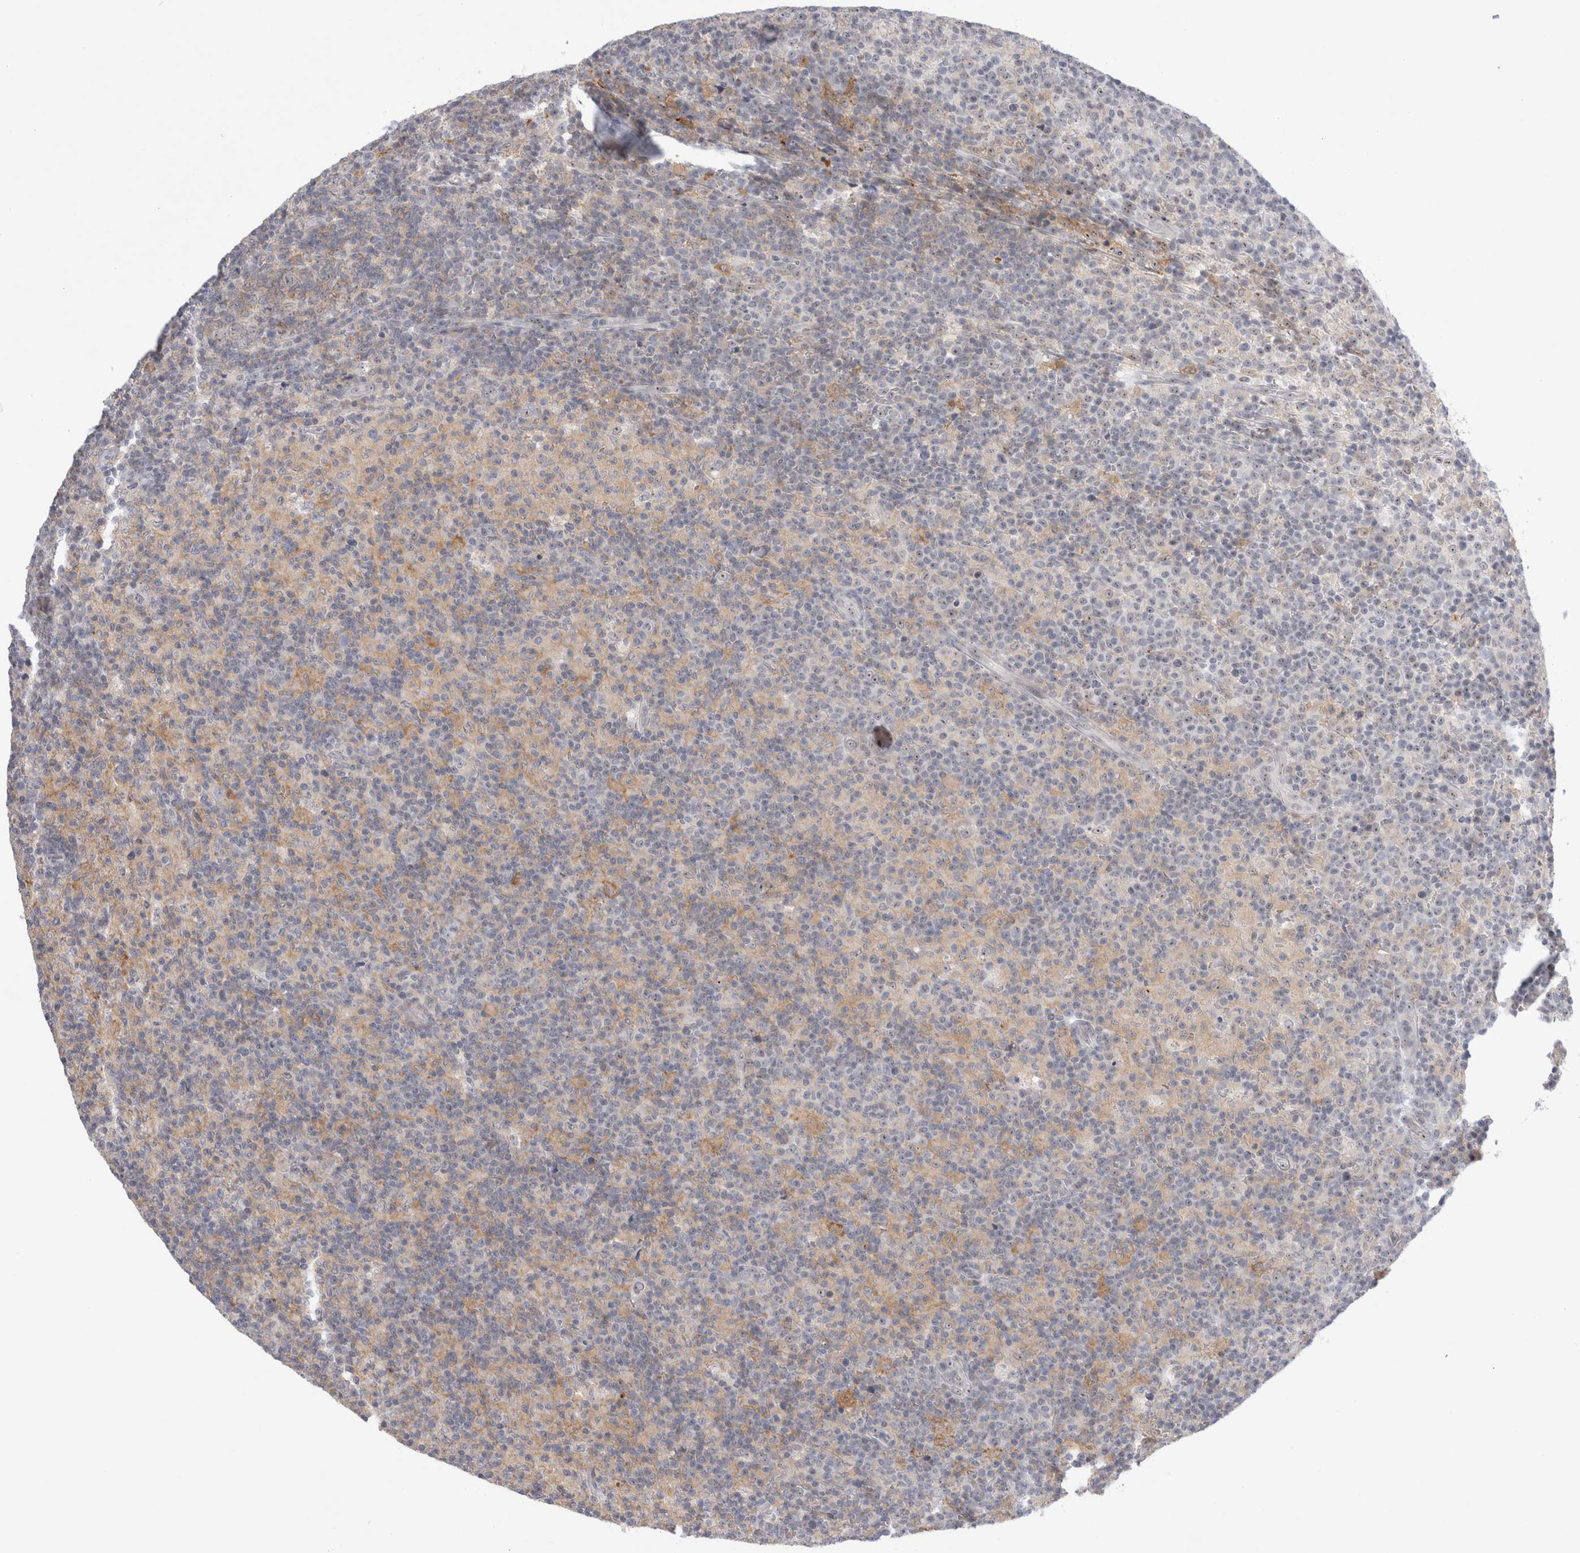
{"staining": {"intensity": "weak", "quantity": "25%-75%", "location": "cytoplasmic/membranous"}, "tissue": "lymph node", "cell_type": "Non-germinal center cells", "image_type": "normal", "snomed": [{"axis": "morphology", "description": "Normal tissue, NOS"}, {"axis": "morphology", "description": "Inflammation, NOS"}, {"axis": "topography", "description": "Lymph node"}], "caption": "Protein expression by immunohistochemistry (IHC) reveals weak cytoplasmic/membranous staining in about 25%-75% of non-germinal center cells in benign lymph node. The protein is shown in brown color, while the nuclei are stained blue.", "gene": "CERS5", "patient": {"sex": "male", "age": 55}}